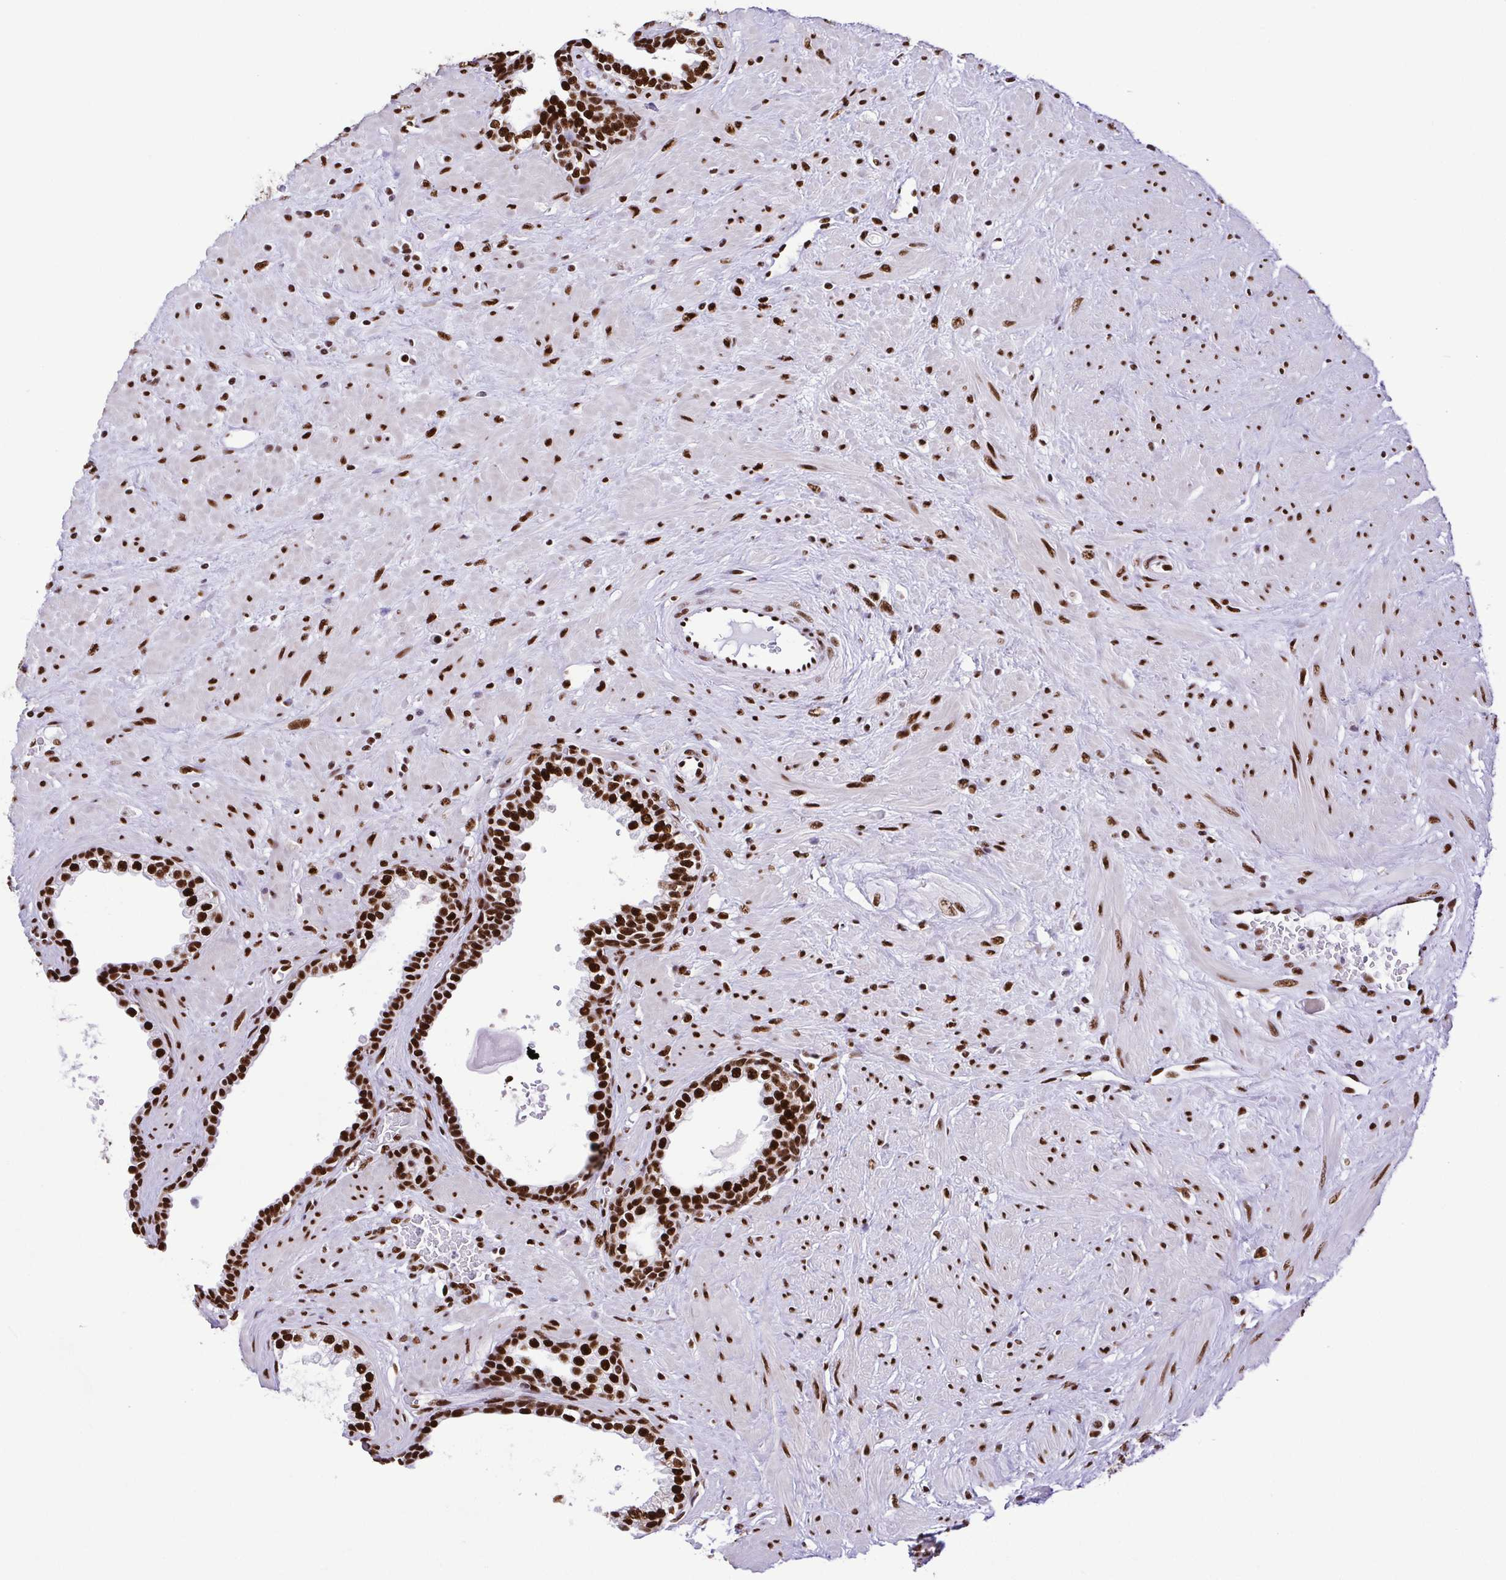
{"staining": {"intensity": "strong", "quantity": ">75%", "location": "nuclear"}, "tissue": "prostate", "cell_type": "Glandular cells", "image_type": "normal", "snomed": [{"axis": "morphology", "description": "Normal tissue, NOS"}, {"axis": "topography", "description": "Prostate"}], "caption": "Prostate stained for a protein (brown) demonstrates strong nuclear positive positivity in approximately >75% of glandular cells.", "gene": "TRIM28", "patient": {"sex": "male", "age": 55}}